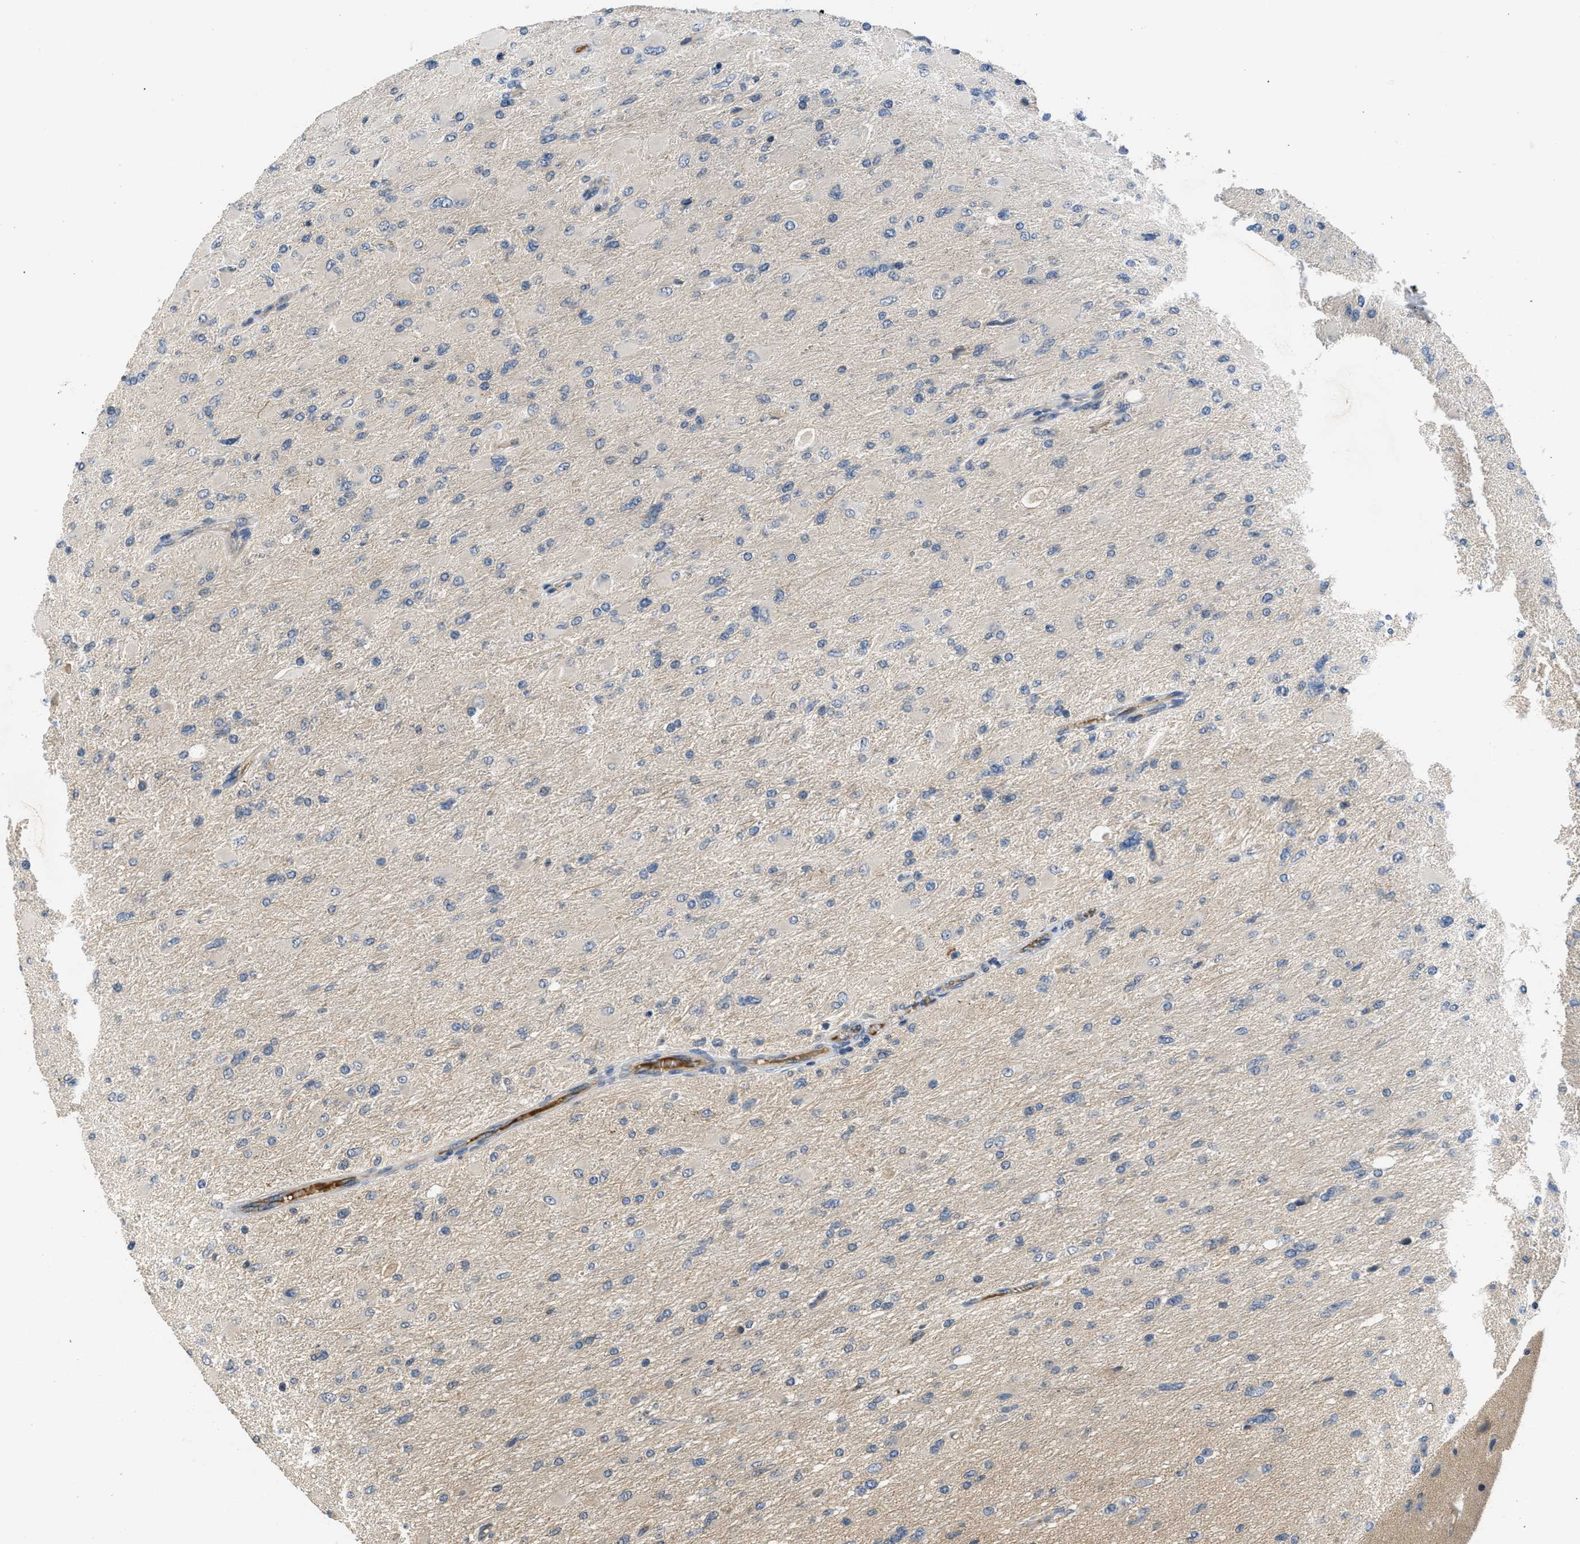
{"staining": {"intensity": "negative", "quantity": "none", "location": "none"}, "tissue": "glioma", "cell_type": "Tumor cells", "image_type": "cancer", "snomed": [{"axis": "morphology", "description": "Glioma, malignant, High grade"}, {"axis": "topography", "description": "Cerebral cortex"}], "caption": "High power microscopy image of an immunohistochemistry image of glioma, revealing no significant staining in tumor cells.", "gene": "ANGPT1", "patient": {"sex": "female", "age": 36}}